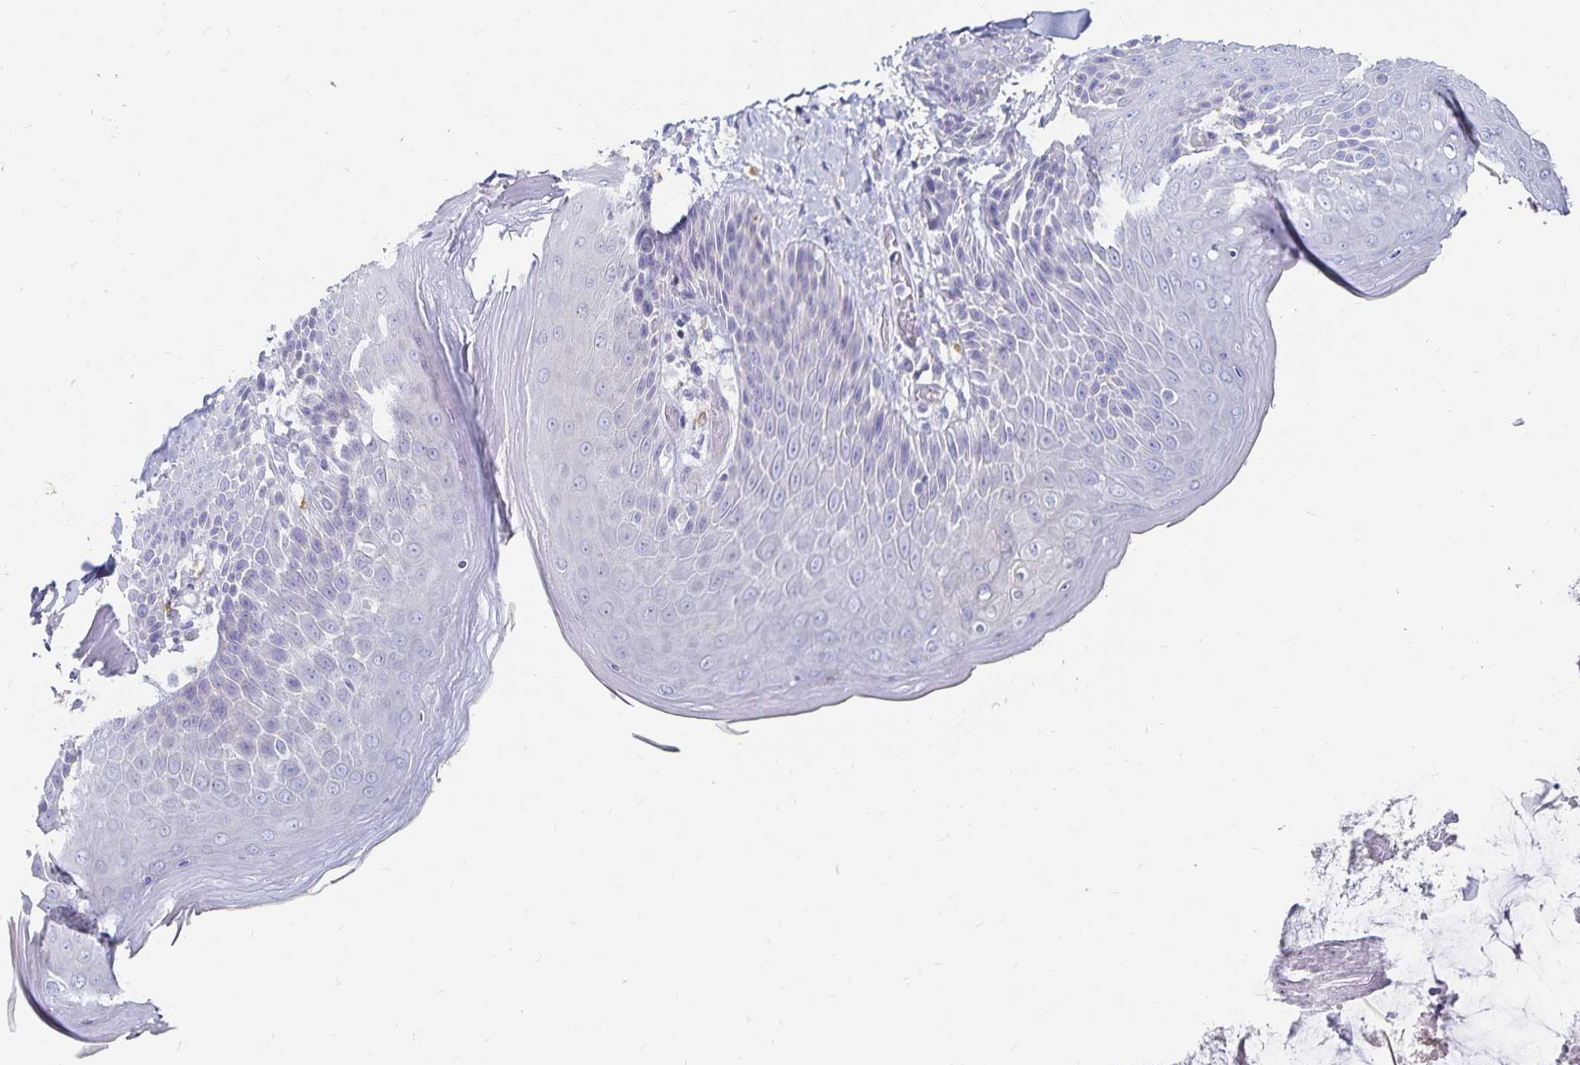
{"staining": {"intensity": "negative", "quantity": "none", "location": "none"}, "tissue": "skin", "cell_type": "Epidermal cells", "image_type": "normal", "snomed": [{"axis": "morphology", "description": "Normal tissue, NOS"}, {"axis": "topography", "description": "Anal"}, {"axis": "topography", "description": "Peripheral nerve tissue"}], "caption": "A photomicrograph of skin stained for a protein shows no brown staining in epidermal cells. (Stains: DAB (3,3'-diaminobenzidine) IHC with hematoxylin counter stain, Microscopy: brightfield microscopy at high magnification).", "gene": "TNIP1", "patient": {"sex": "male", "age": 51}}